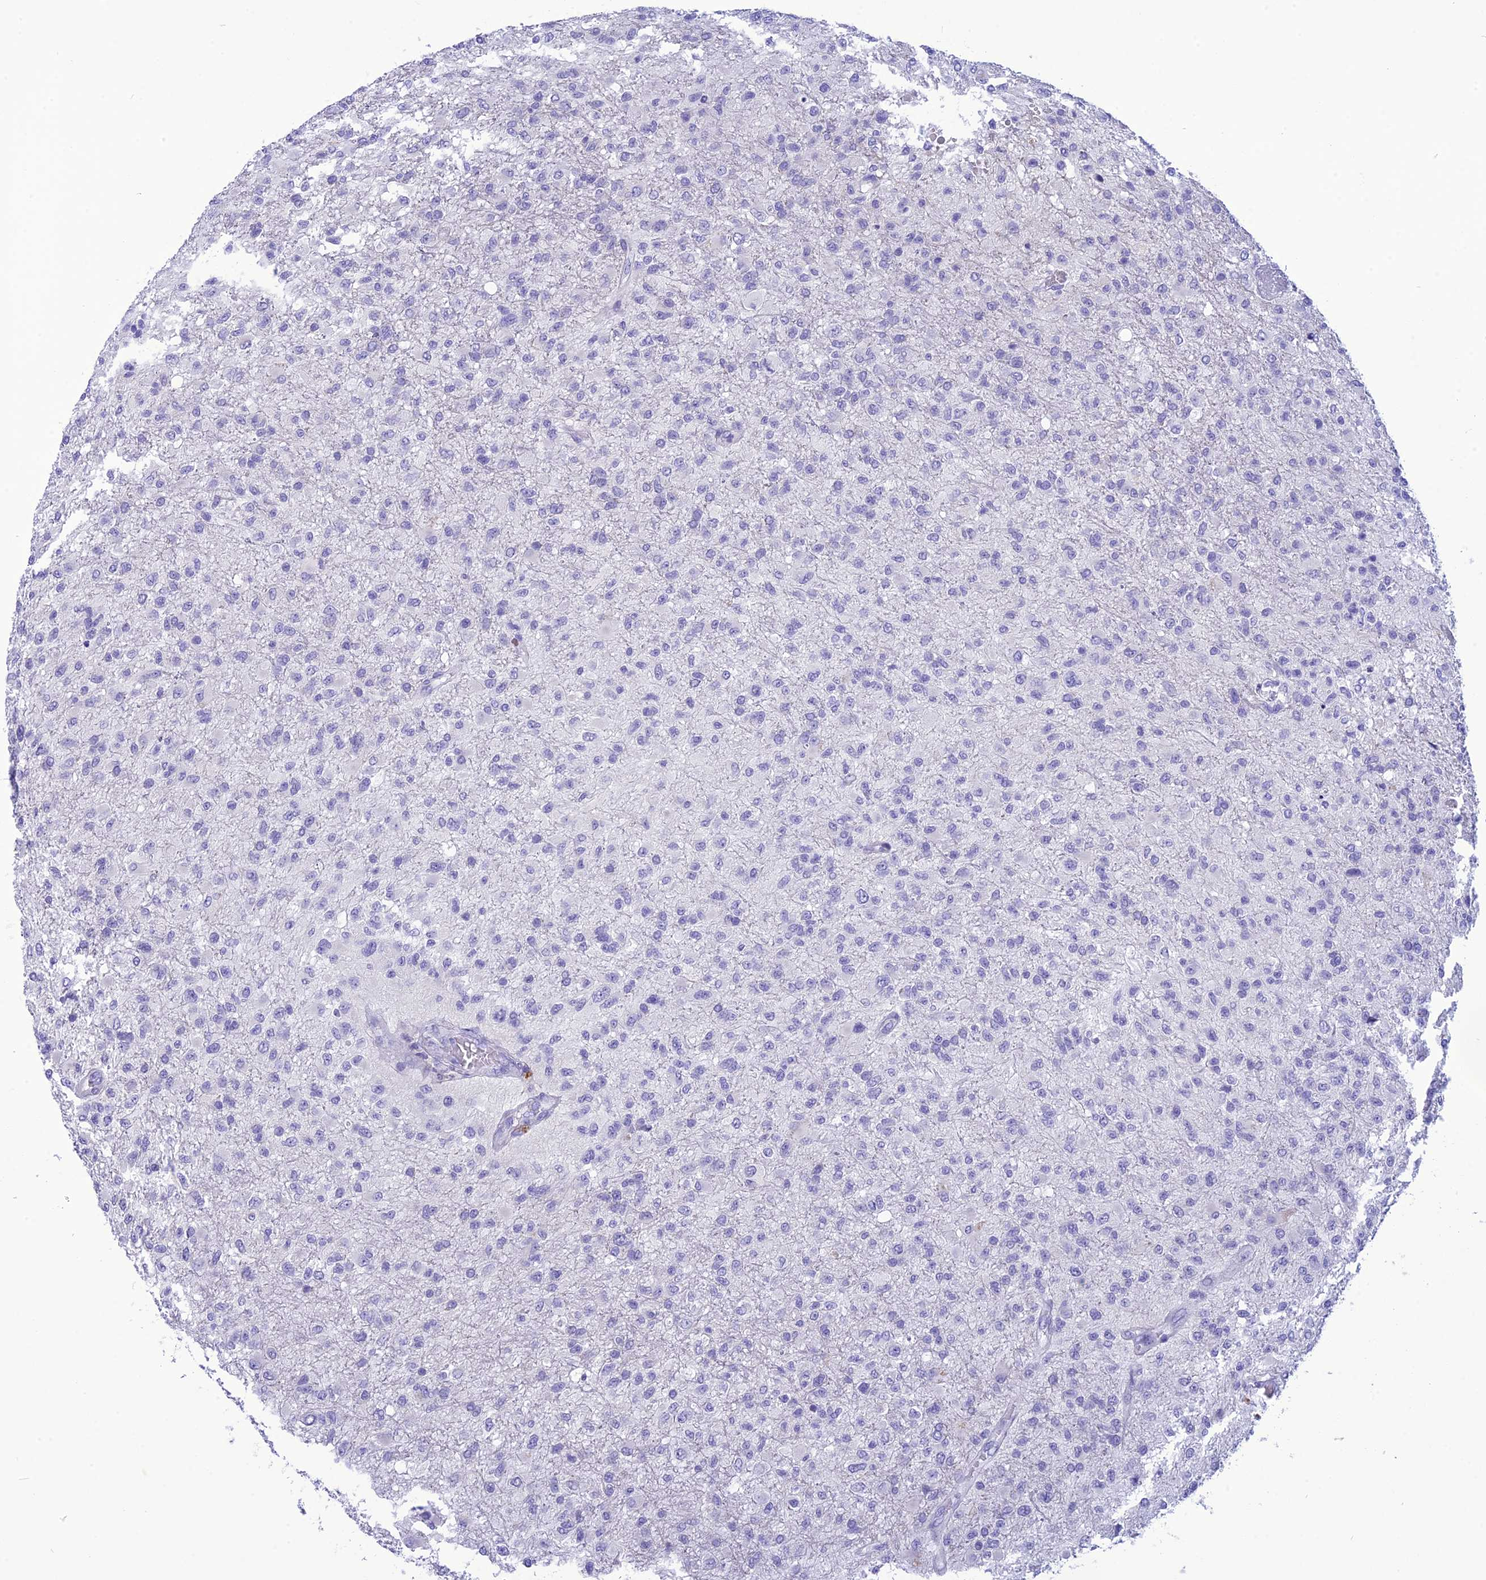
{"staining": {"intensity": "negative", "quantity": "none", "location": "none"}, "tissue": "glioma", "cell_type": "Tumor cells", "image_type": "cancer", "snomed": [{"axis": "morphology", "description": "Glioma, malignant, High grade"}, {"axis": "topography", "description": "Brain"}], "caption": "Immunohistochemistry photomicrograph of neoplastic tissue: human malignant glioma (high-grade) stained with DAB (3,3'-diaminobenzidine) demonstrates no significant protein staining in tumor cells.", "gene": "BBS2", "patient": {"sex": "female", "age": 74}}